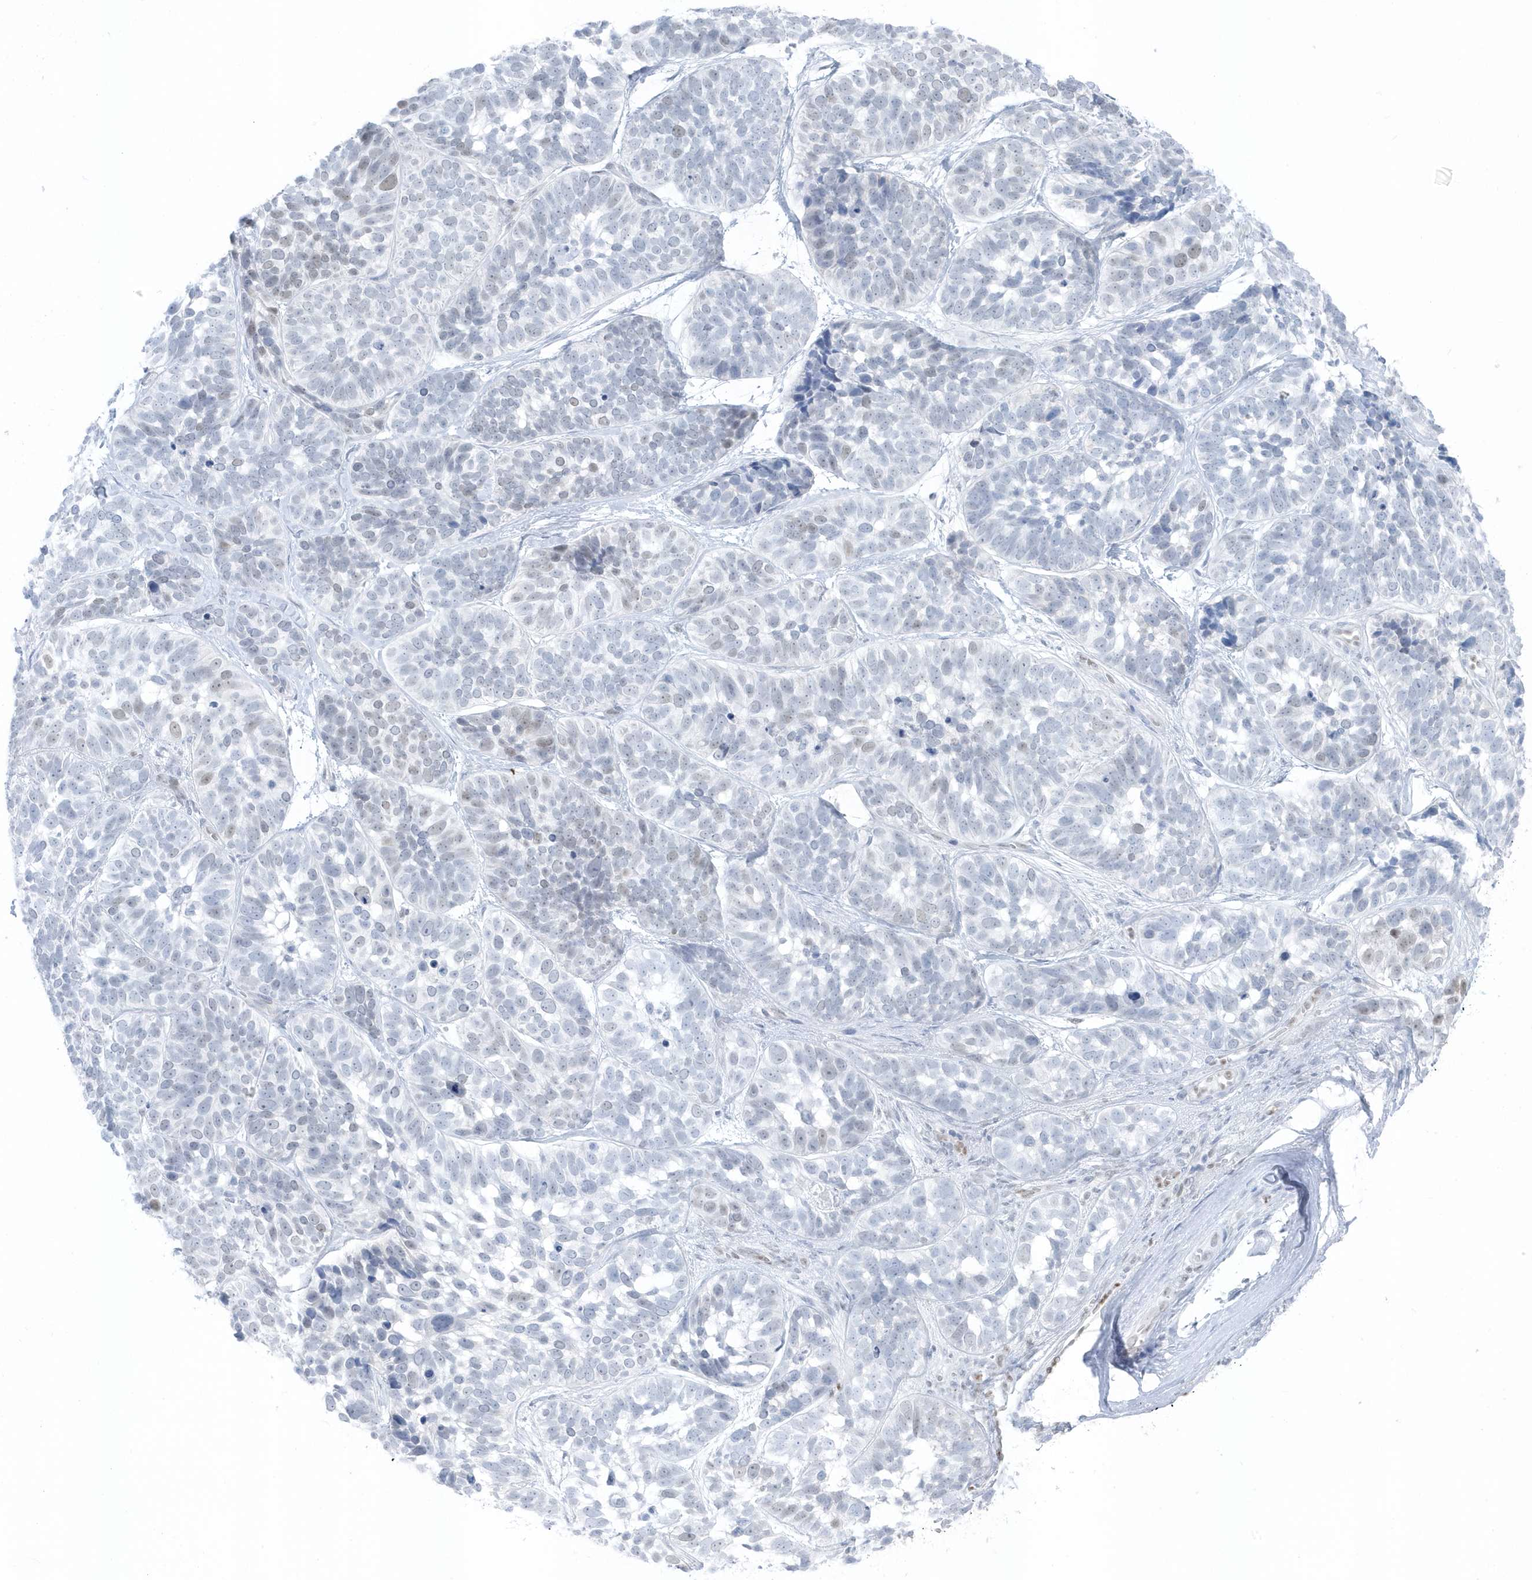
{"staining": {"intensity": "negative", "quantity": "none", "location": "none"}, "tissue": "skin cancer", "cell_type": "Tumor cells", "image_type": "cancer", "snomed": [{"axis": "morphology", "description": "Basal cell carcinoma"}, {"axis": "topography", "description": "Skin"}], "caption": "Tumor cells are negative for brown protein staining in basal cell carcinoma (skin).", "gene": "SMIM34", "patient": {"sex": "male", "age": 62}}